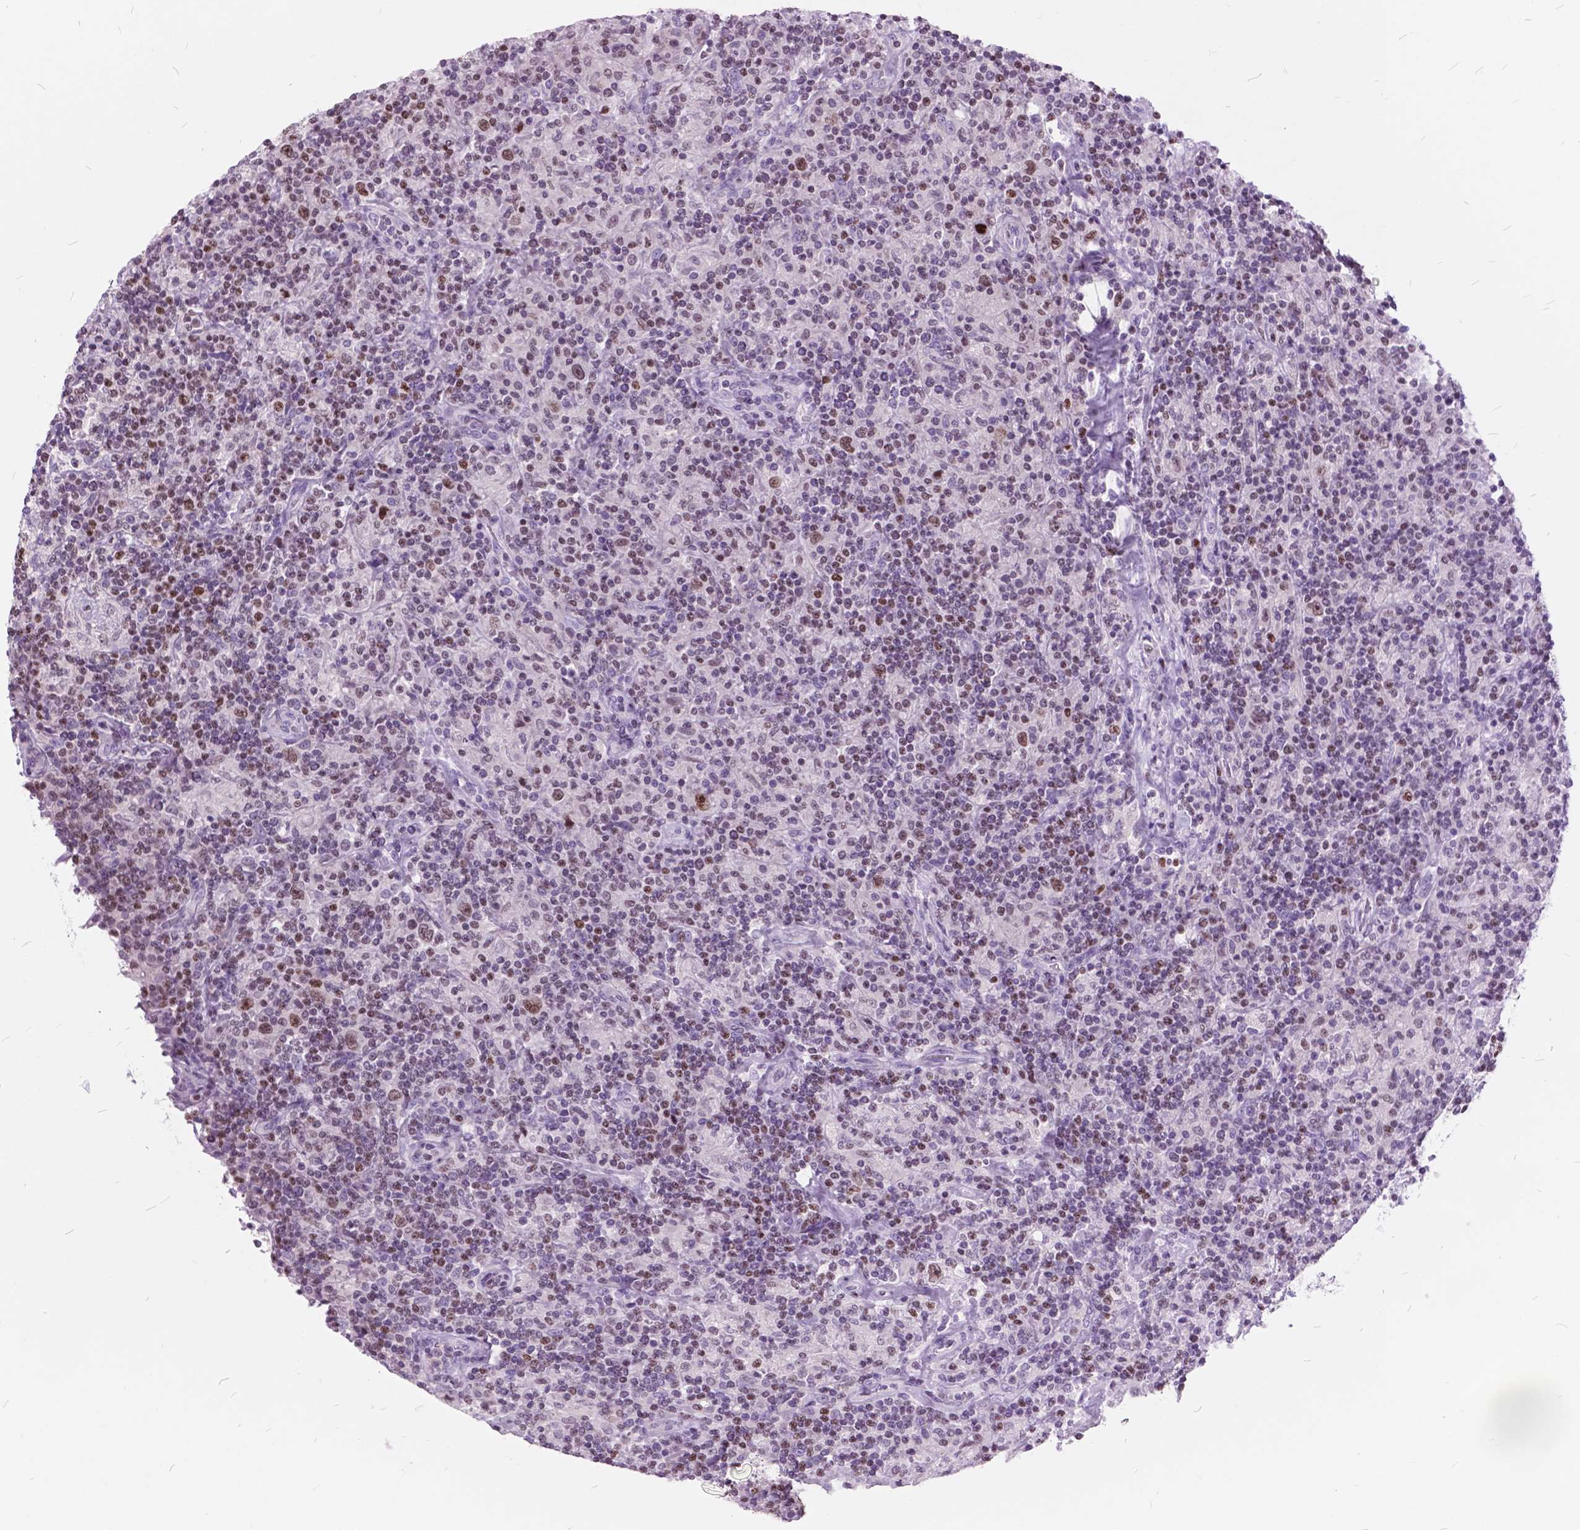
{"staining": {"intensity": "moderate", "quantity": "25%-75%", "location": "nuclear"}, "tissue": "lymphoma", "cell_type": "Tumor cells", "image_type": "cancer", "snomed": [{"axis": "morphology", "description": "Hodgkin's disease, NOS"}, {"axis": "topography", "description": "Lymph node"}], "caption": "Hodgkin's disease stained for a protein displays moderate nuclear positivity in tumor cells. Immunohistochemistry (ihc) stains the protein of interest in brown and the nuclei are stained blue.", "gene": "SP140", "patient": {"sex": "male", "age": 70}}